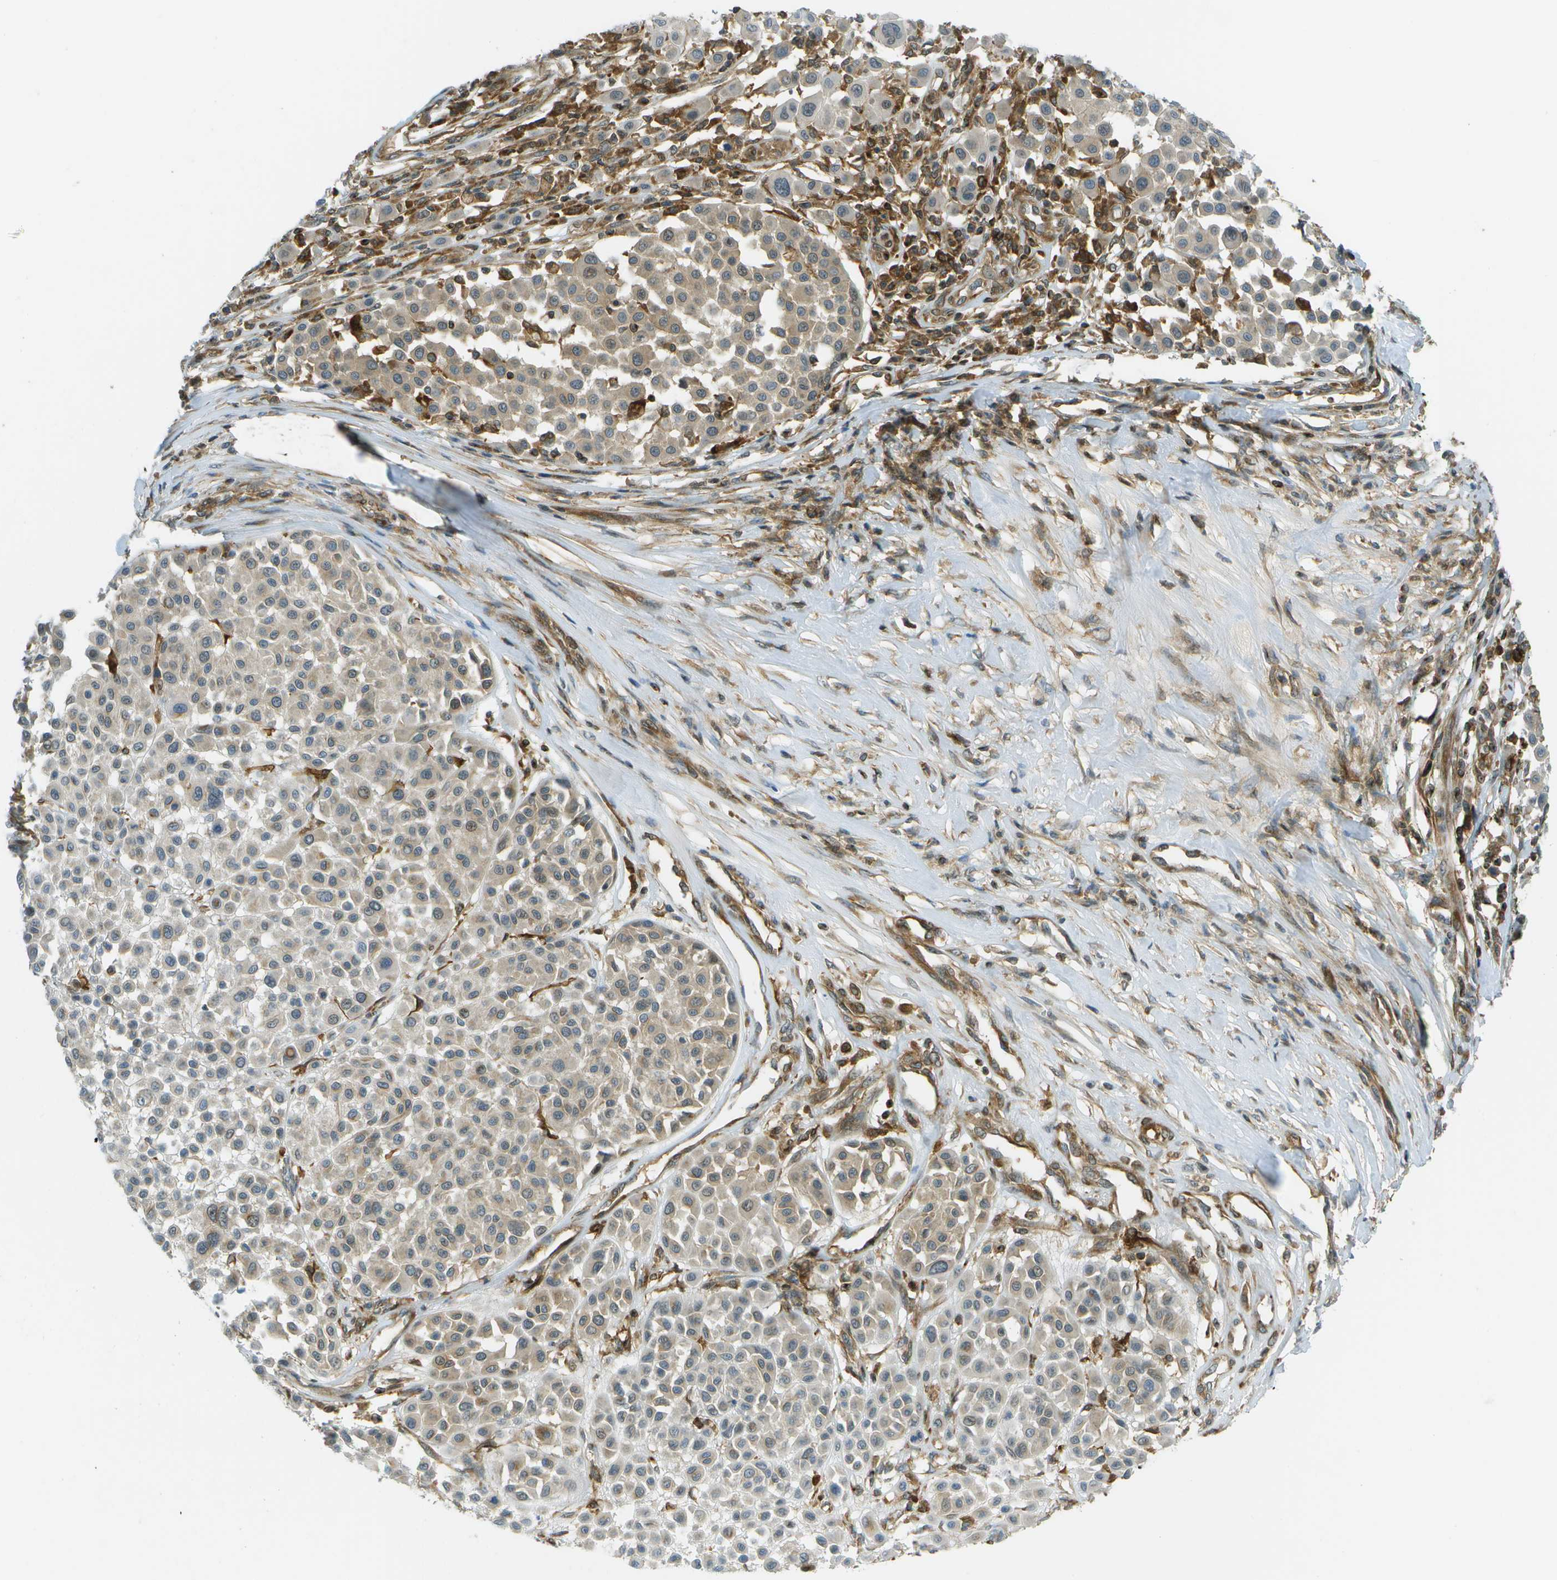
{"staining": {"intensity": "weak", "quantity": ">75%", "location": "cytoplasmic/membranous"}, "tissue": "melanoma", "cell_type": "Tumor cells", "image_type": "cancer", "snomed": [{"axis": "morphology", "description": "Malignant melanoma, Metastatic site"}, {"axis": "topography", "description": "Soft tissue"}], "caption": "Protein expression analysis of human malignant melanoma (metastatic site) reveals weak cytoplasmic/membranous positivity in about >75% of tumor cells.", "gene": "TMTC1", "patient": {"sex": "male", "age": 41}}